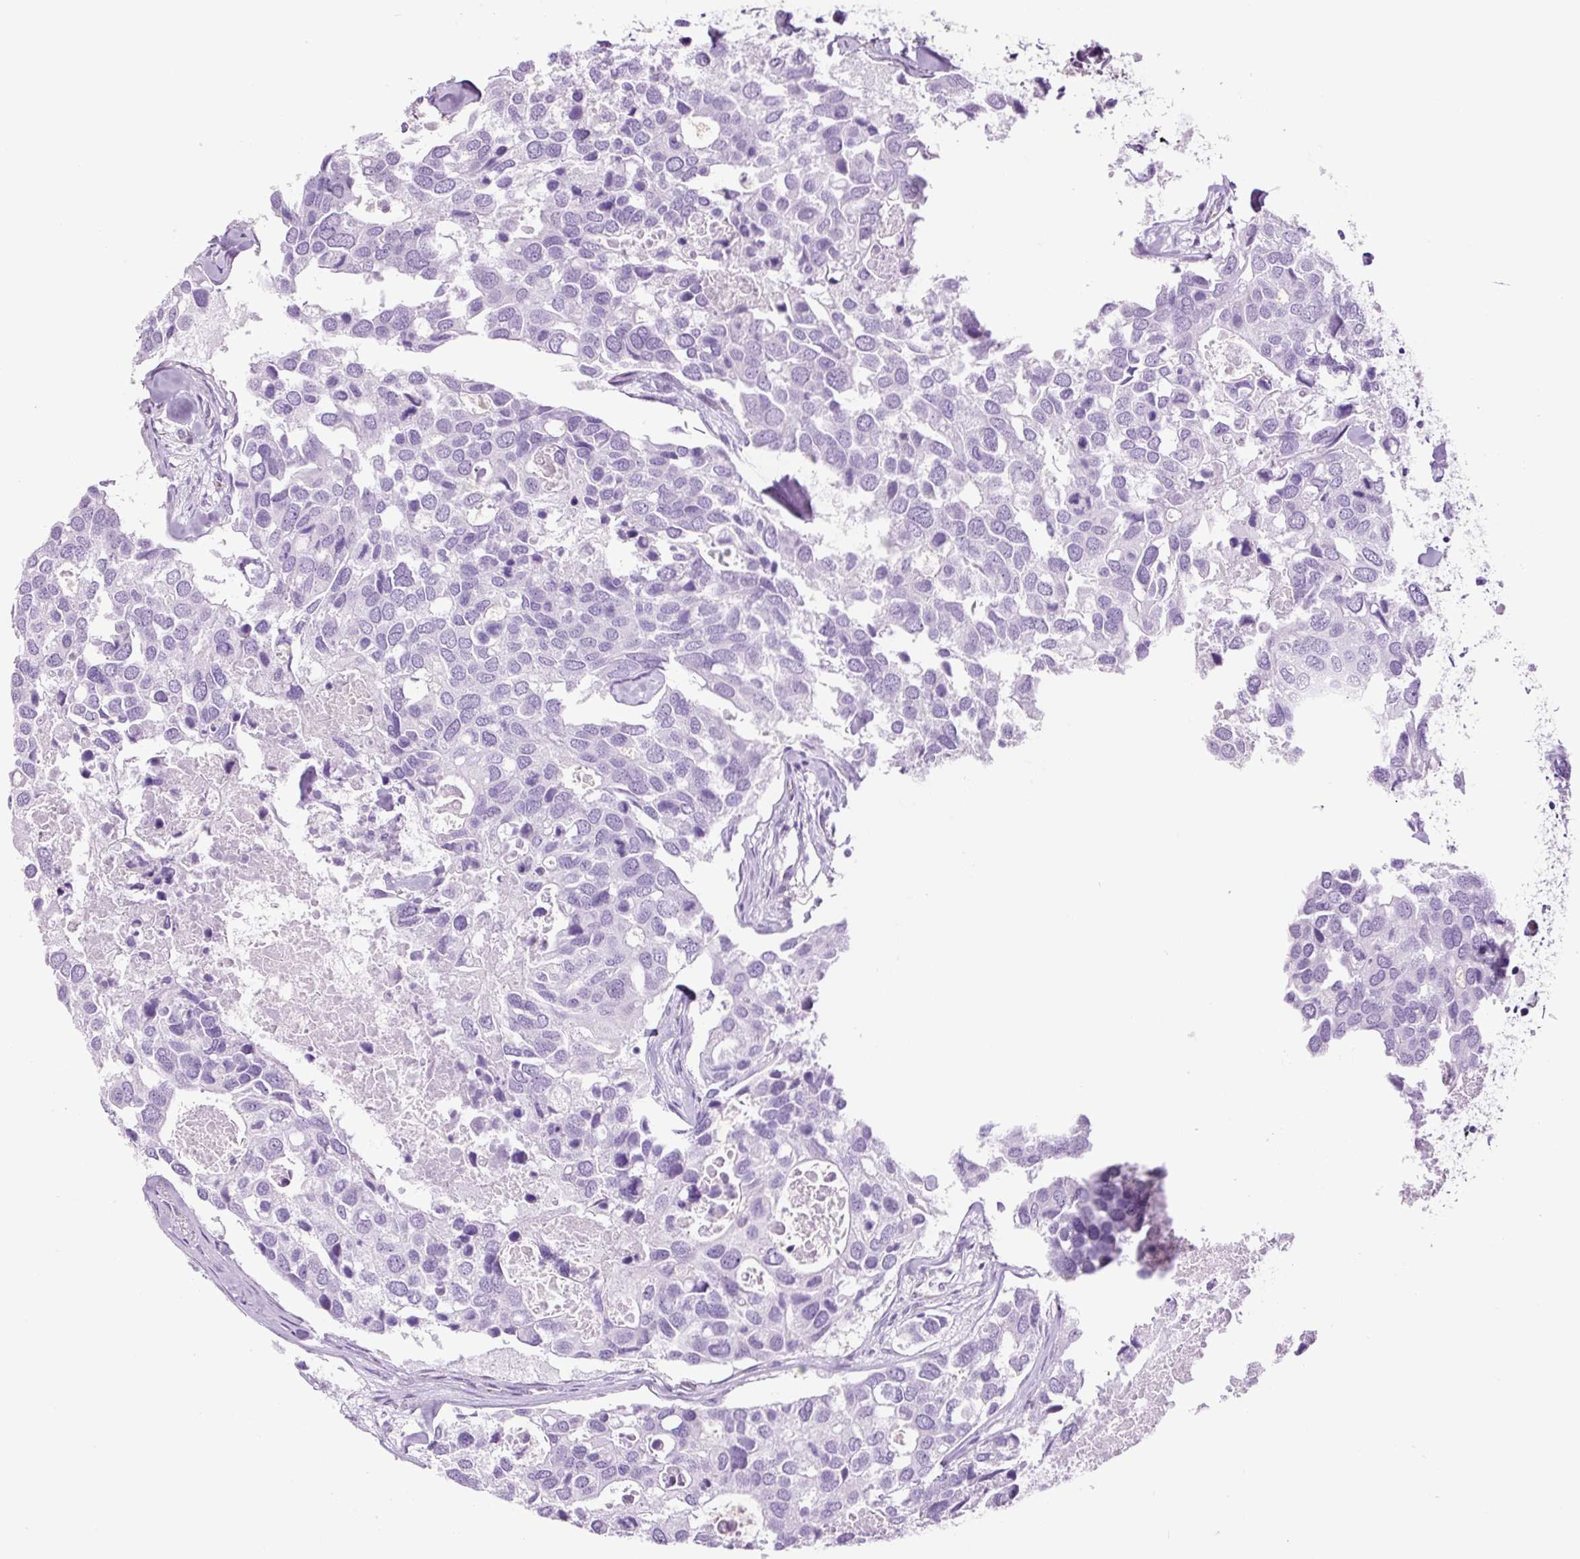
{"staining": {"intensity": "negative", "quantity": "none", "location": "none"}, "tissue": "breast cancer", "cell_type": "Tumor cells", "image_type": "cancer", "snomed": [{"axis": "morphology", "description": "Duct carcinoma"}, {"axis": "topography", "description": "Breast"}], "caption": "A histopathology image of breast cancer (infiltrating ductal carcinoma) stained for a protein demonstrates no brown staining in tumor cells.", "gene": "ADSS1", "patient": {"sex": "female", "age": 83}}